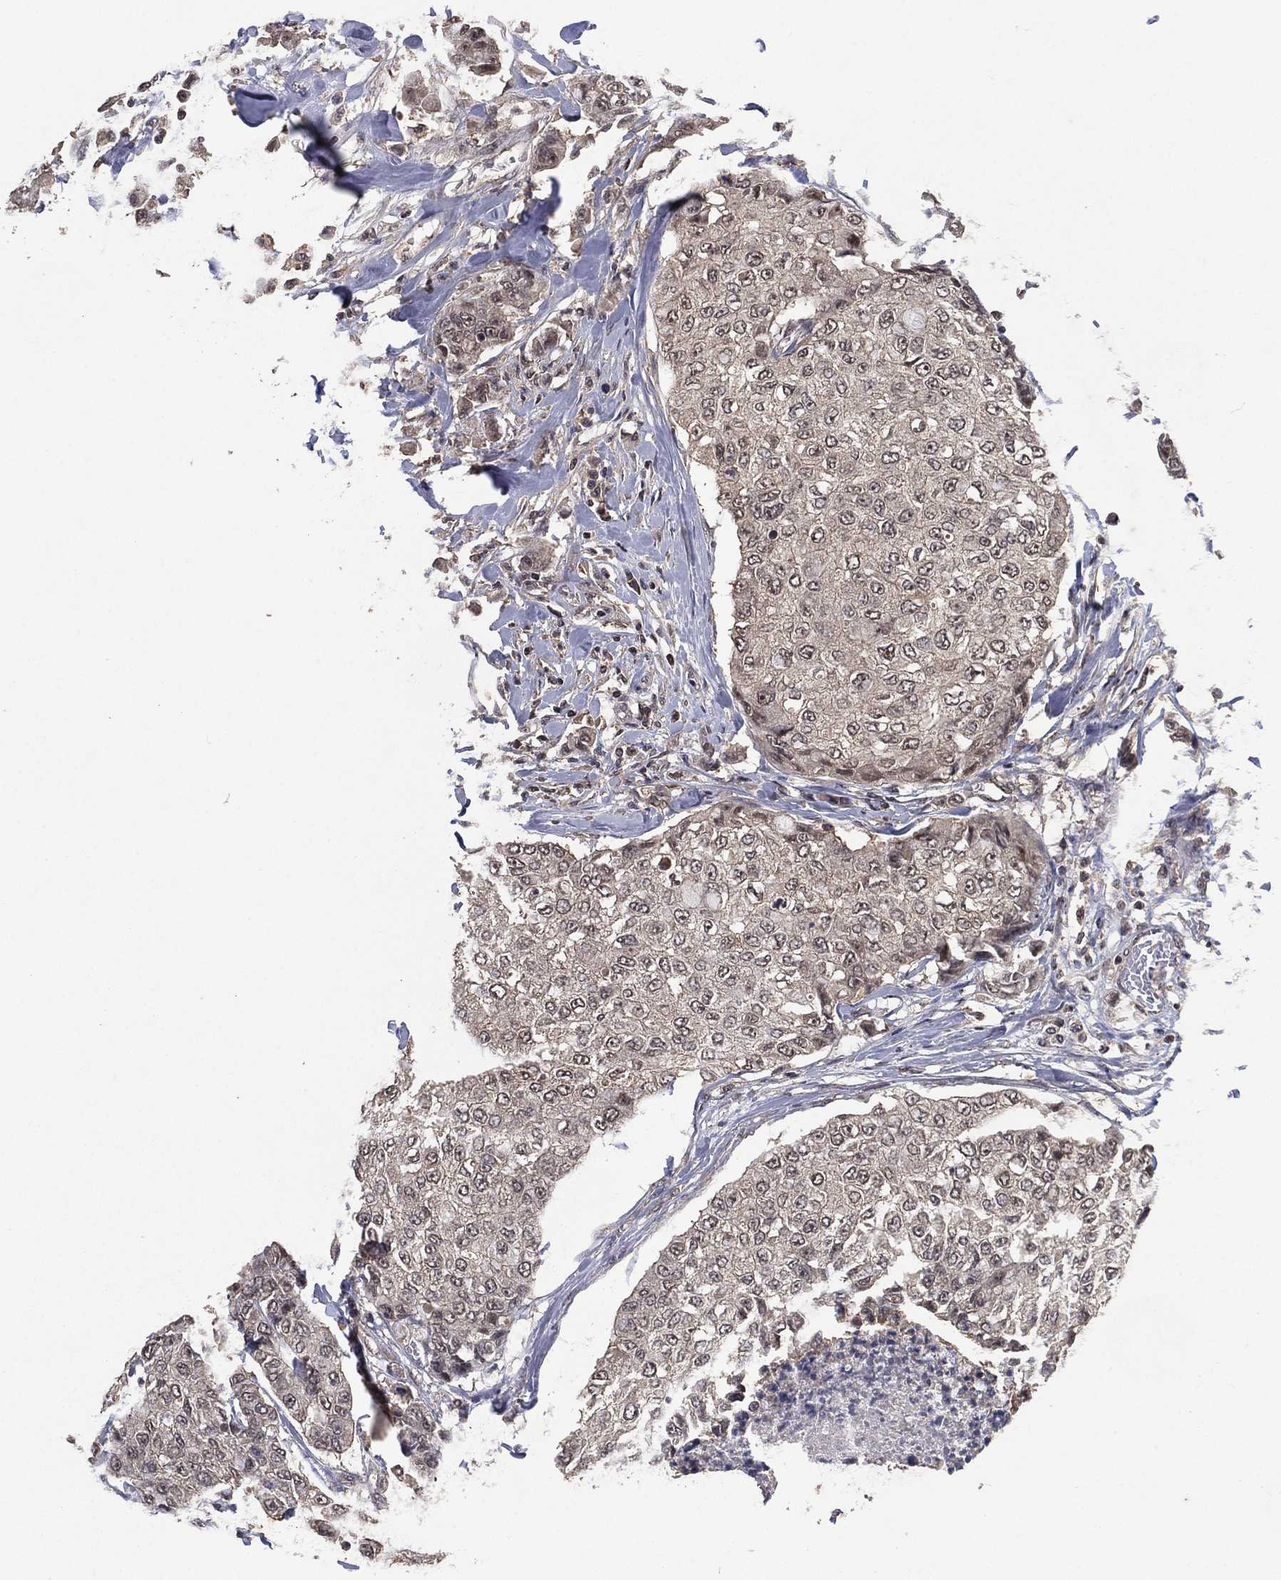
{"staining": {"intensity": "negative", "quantity": "none", "location": "none"}, "tissue": "breast cancer", "cell_type": "Tumor cells", "image_type": "cancer", "snomed": [{"axis": "morphology", "description": "Duct carcinoma"}, {"axis": "topography", "description": "Breast"}], "caption": "Protein analysis of breast cancer demonstrates no significant positivity in tumor cells.", "gene": "NELFCD", "patient": {"sex": "female", "age": 27}}